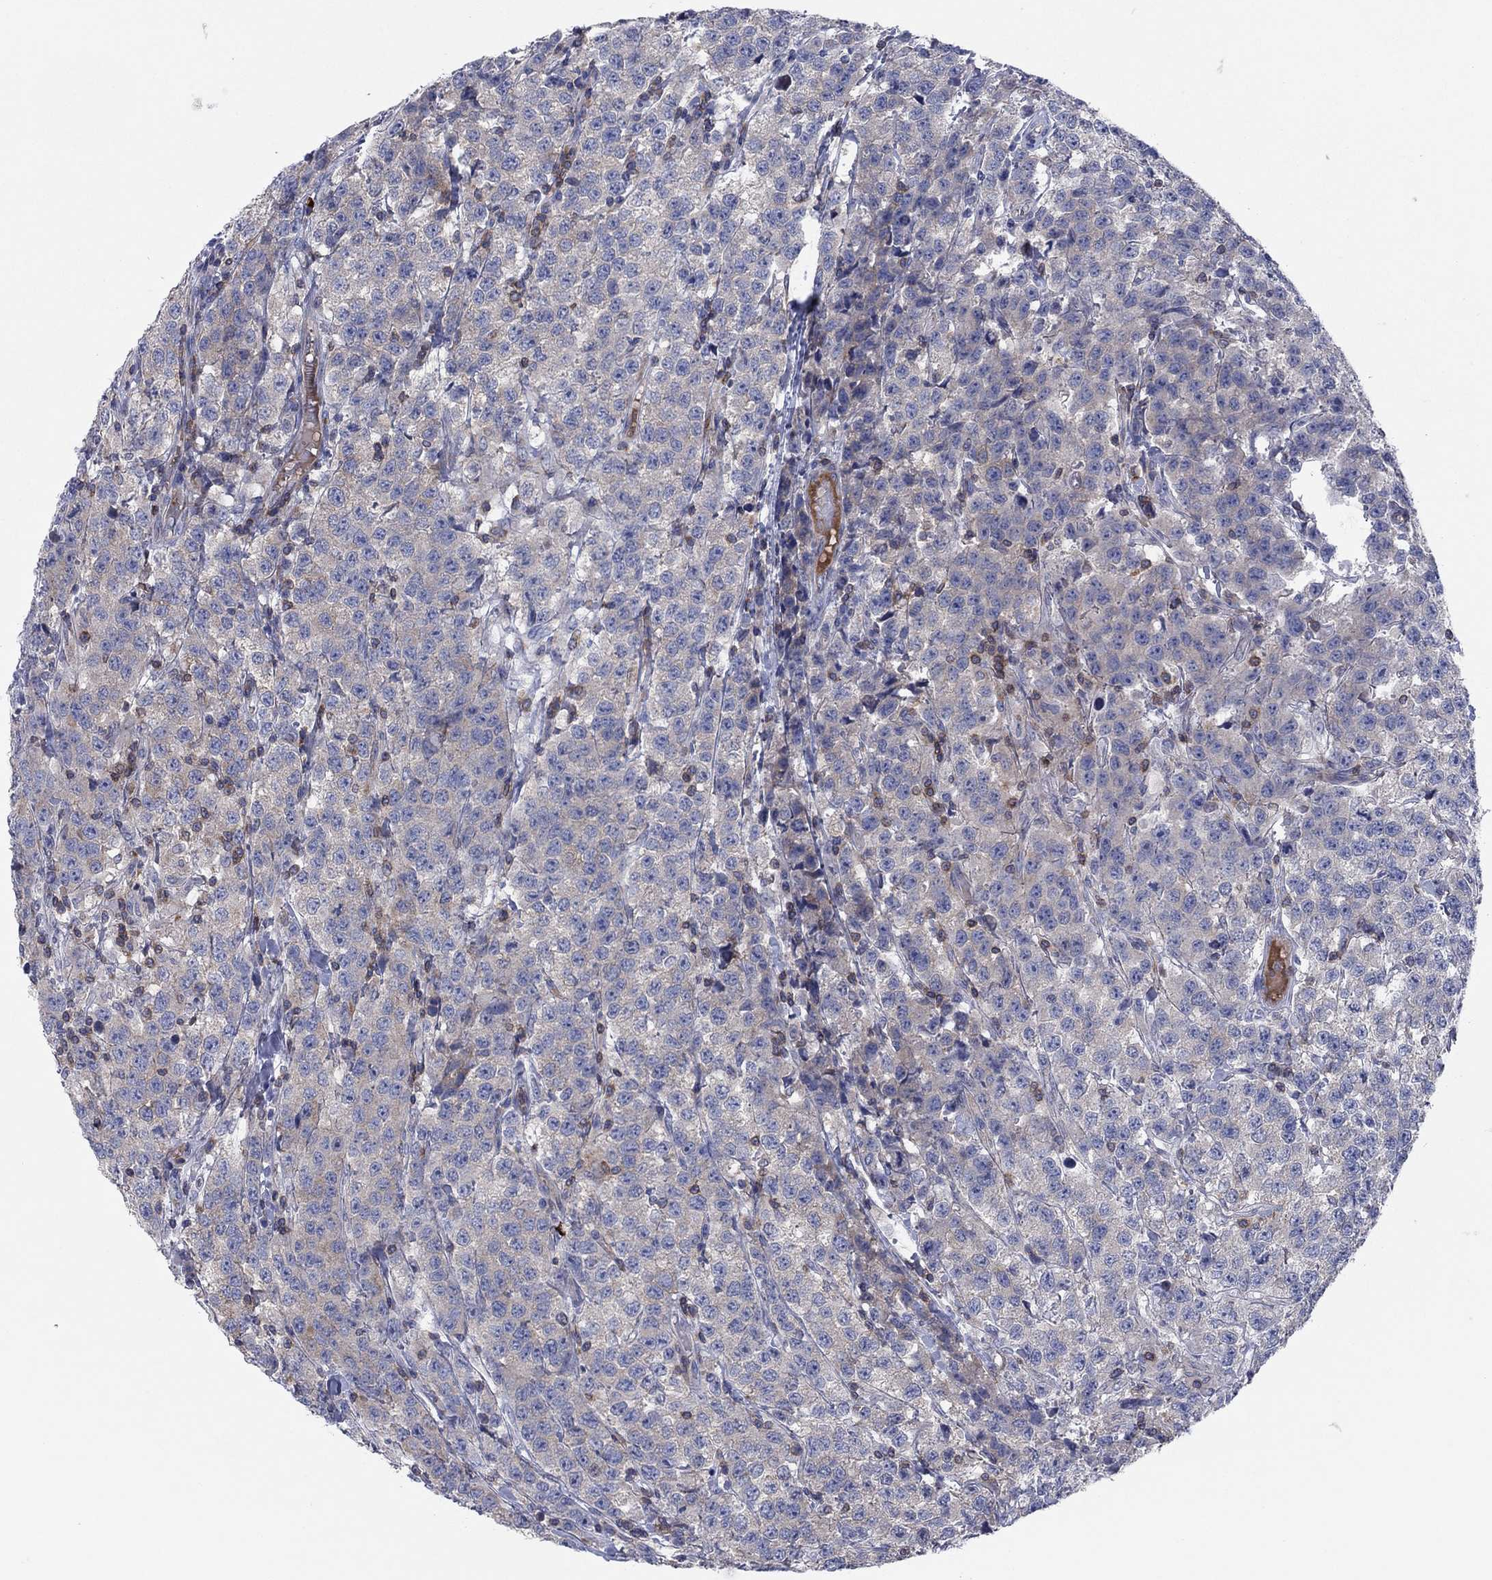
{"staining": {"intensity": "weak", "quantity": "<25%", "location": "cytoplasmic/membranous"}, "tissue": "testis cancer", "cell_type": "Tumor cells", "image_type": "cancer", "snomed": [{"axis": "morphology", "description": "Seminoma, NOS"}, {"axis": "topography", "description": "Testis"}], "caption": "Image shows no significant protein staining in tumor cells of testis cancer.", "gene": "PVR", "patient": {"sex": "male", "age": 59}}